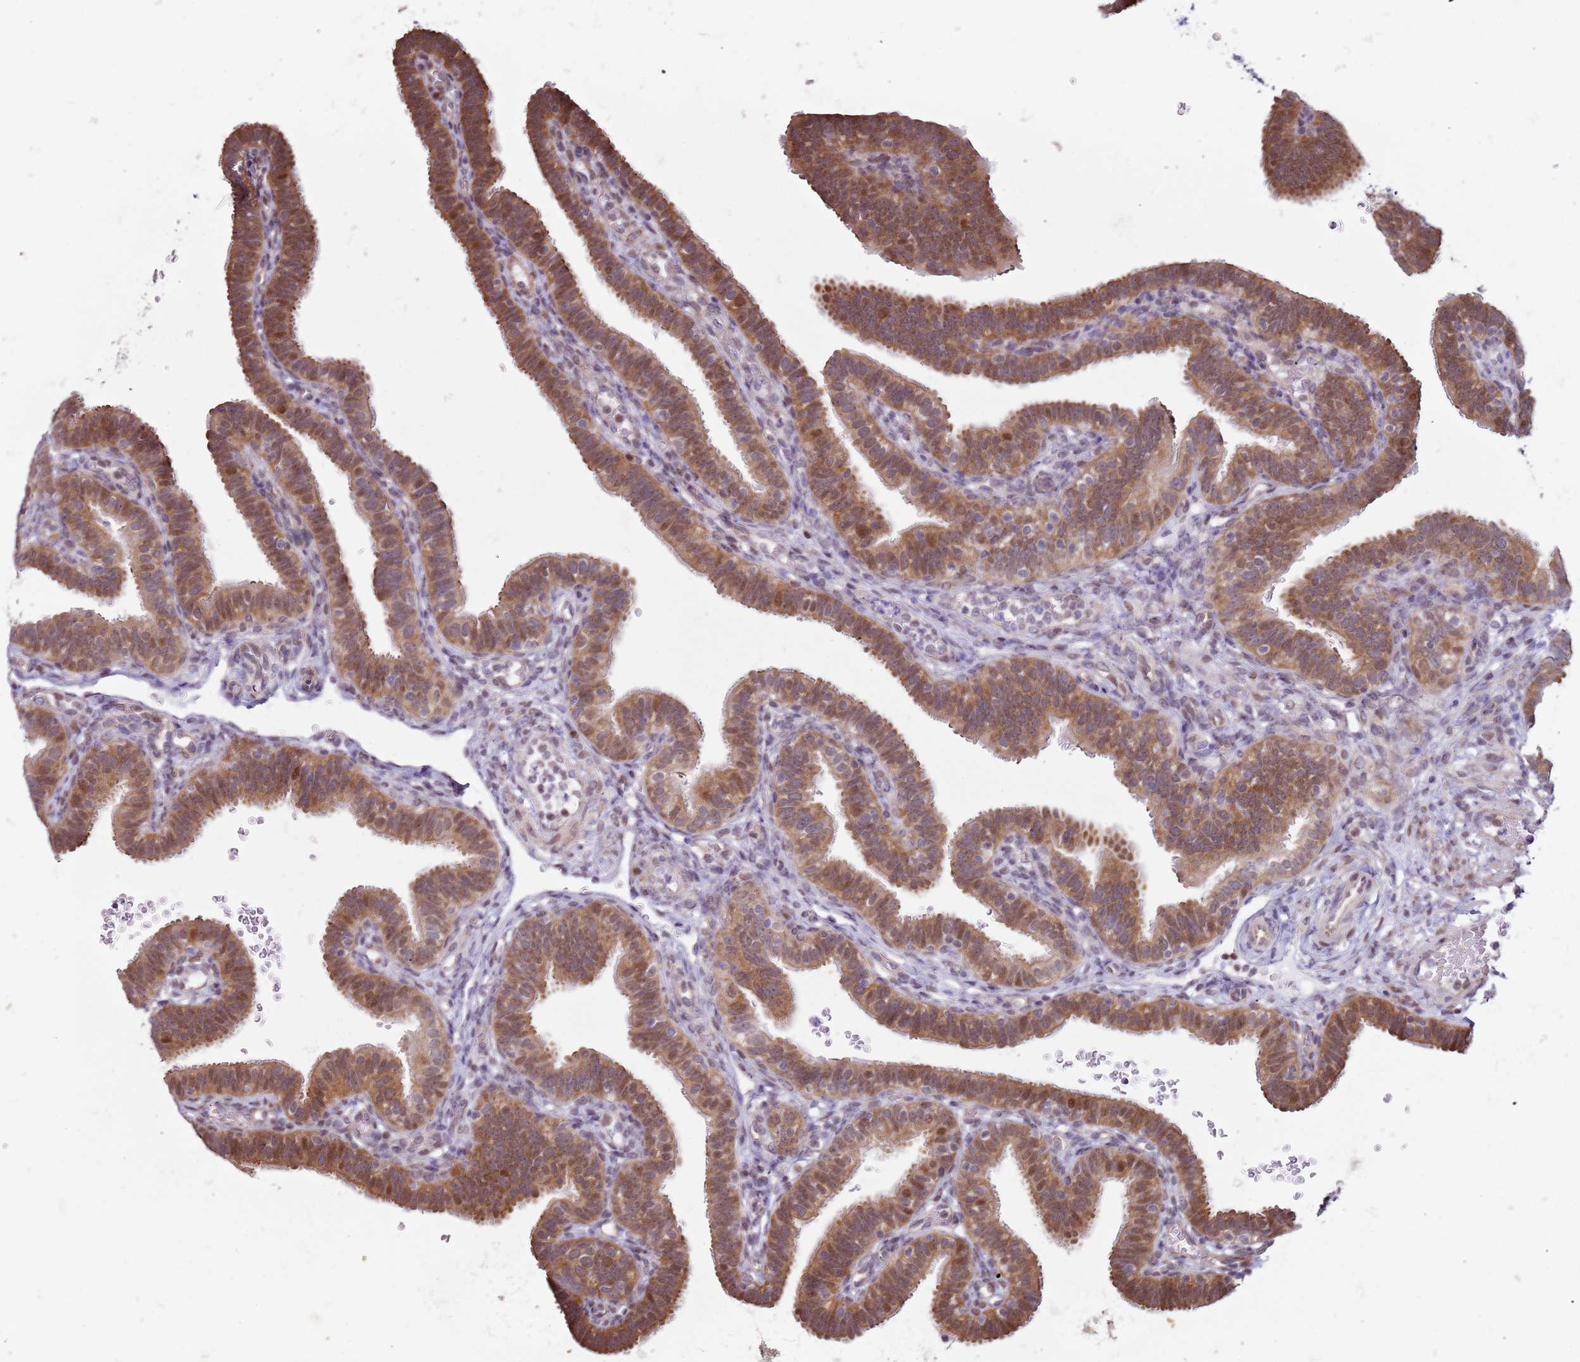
{"staining": {"intensity": "moderate", "quantity": "25%-75%", "location": "cytoplasmic/membranous,nuclear"}, "tissue": "fallopian tube", "cell_type": "Glandular cells", "image_type": "normal", "snomed": [{"axis": "morphology", "description": "Normal tissue, NOS"}, {"axis": "topography", "description": "Fallopian tube"}], "caption": "IHC of unremarkable human fallopian tube demonstrates medium levels of moderate cytoplasmic/membranous,nuclear expression in approximately 25%-75% of glandular cells.", "gene": "PSMD4", "patient": {"sex": "female", "age": 41}}